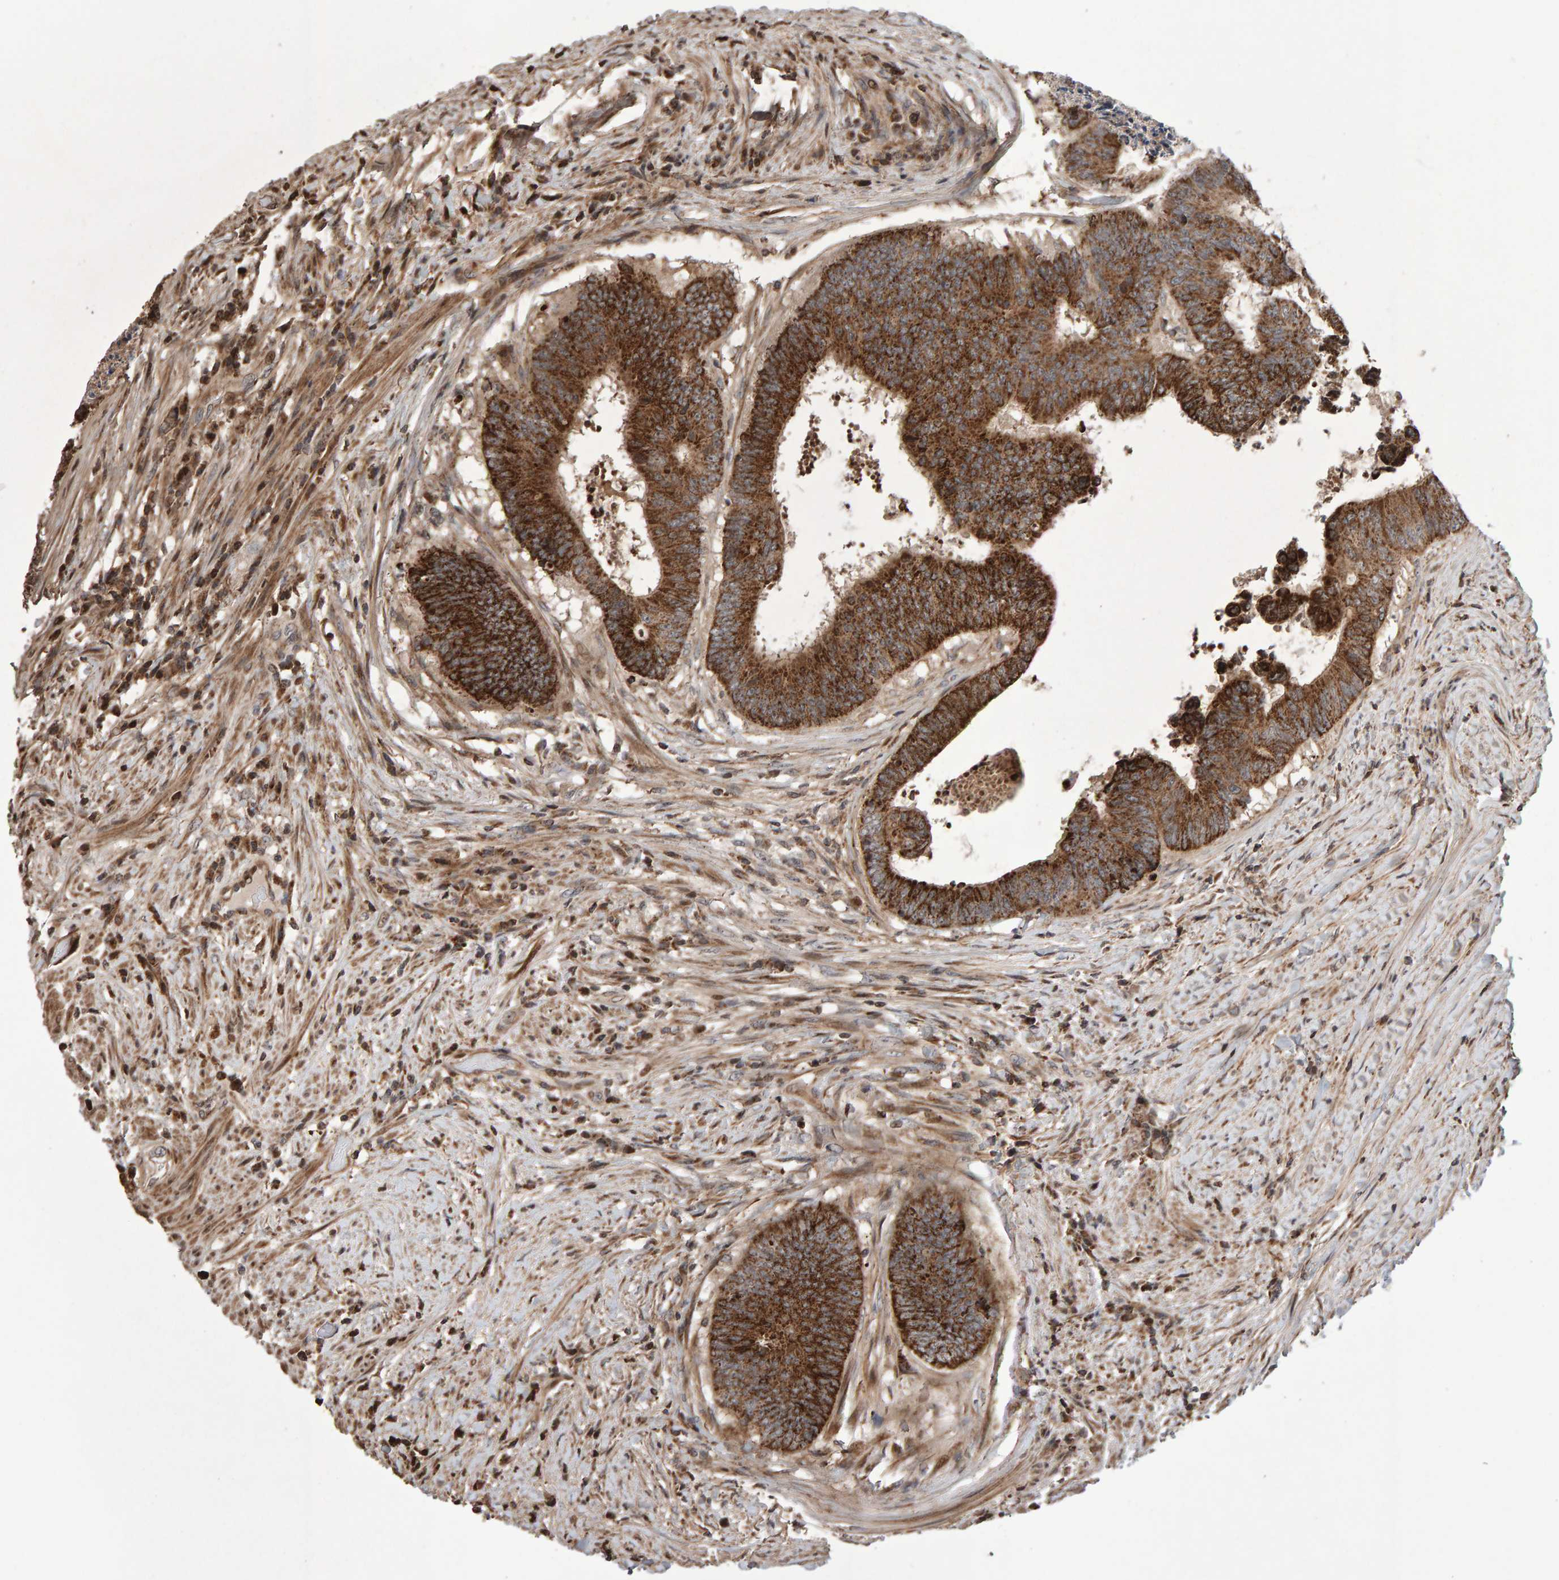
{"staining": {"intensity": "strong", "quantity": ">75%", "location": "cytoplasmic/membranous"}, "tissue": "colorectal cancer", "cell_type": "Tumor cells", "image_type": "cancer", "snomed": [{"axis": "morphology", "description": "Adenocarcinoma, NOS"}, {"axis": "topography", "description": "Rectum"}], "caption": "Protein analysis of adenocarcinoma (colorectal) tissue demonstrates strong cytoplasmic/membranous expression in about >75% of tumor cells.", "gene": "PECR", "patient": {"sex": "male", "age": 72}}